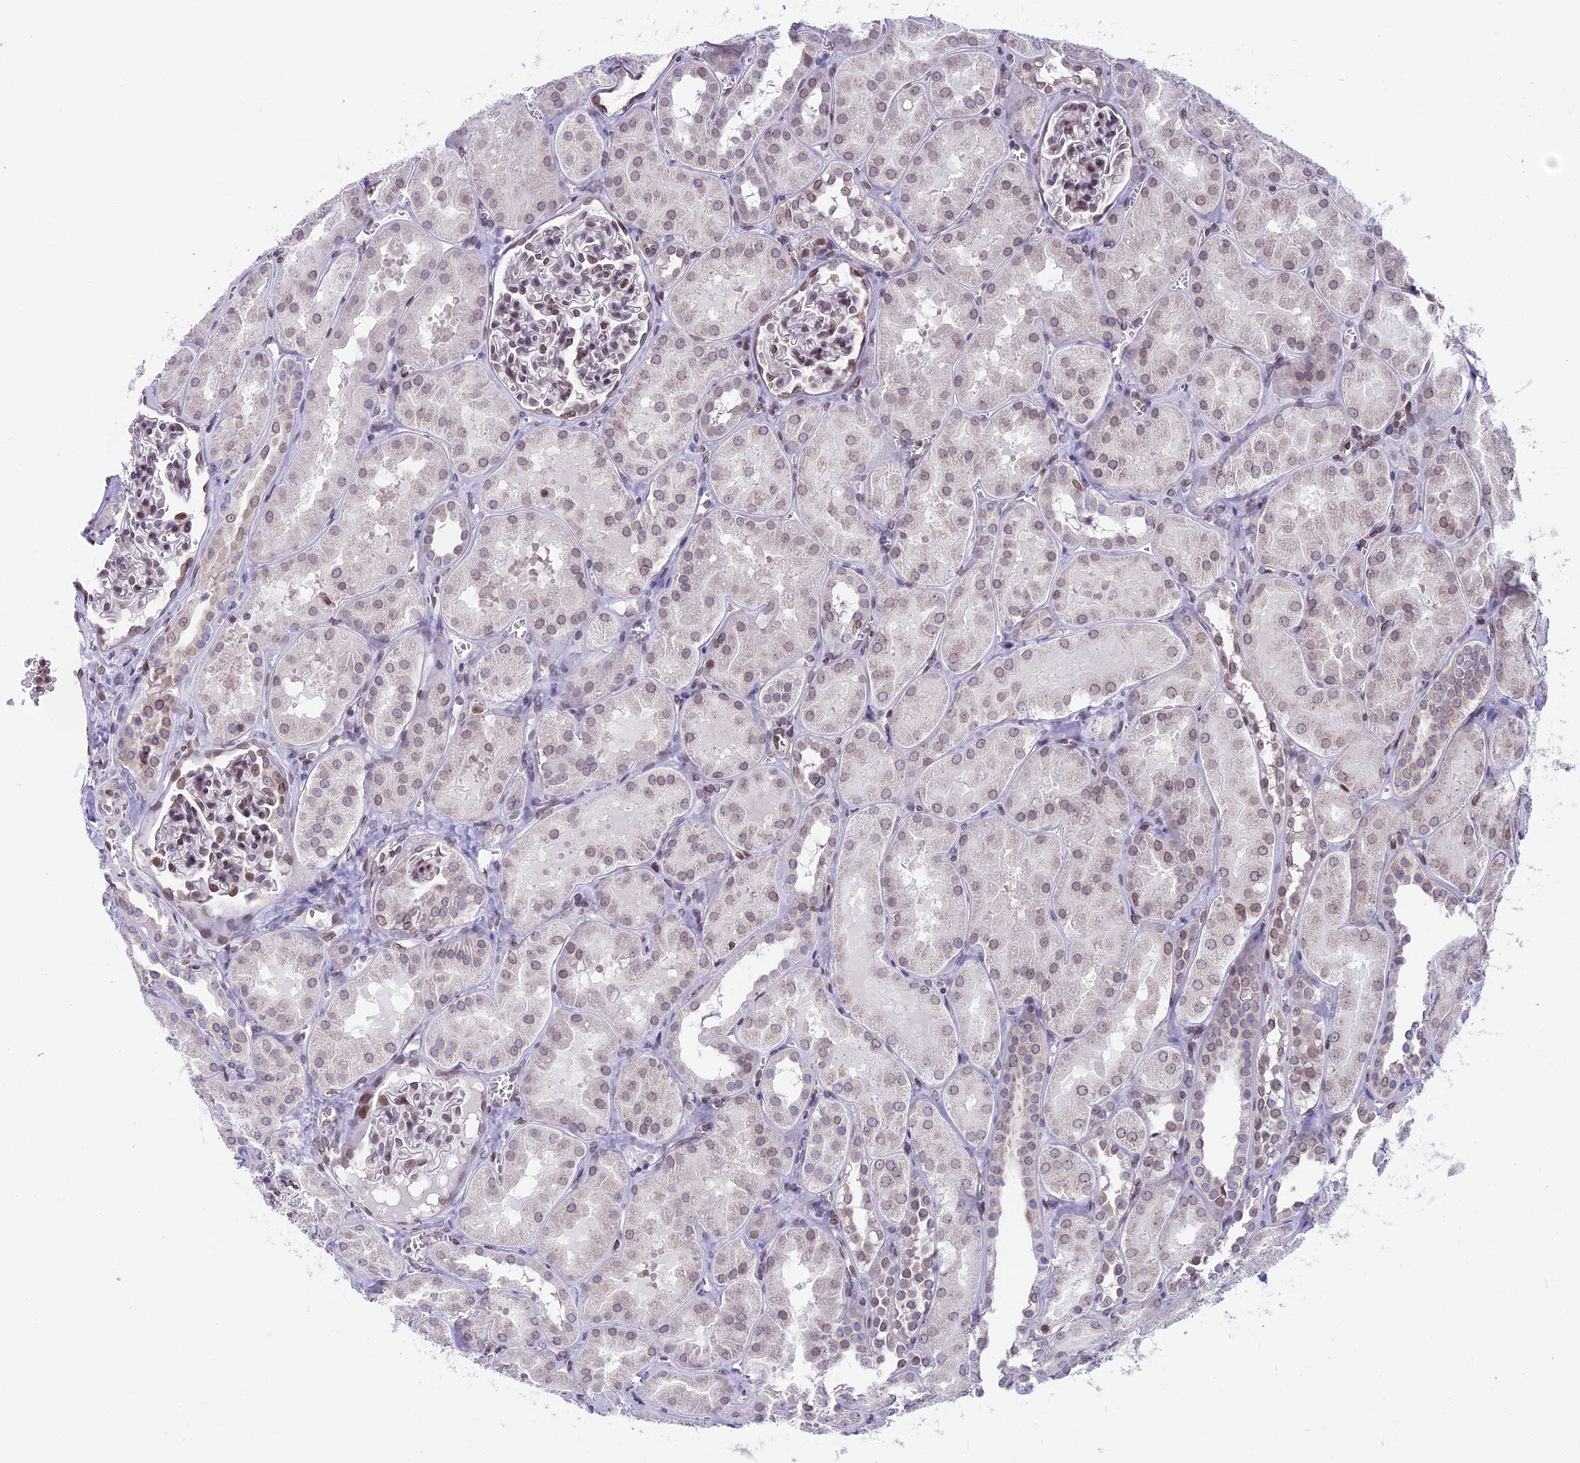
{"staining": {"intensity": "moderate", "quantity": "<25%", "location": "cytoplasmic/membranous,nuclear"}, "tissue": "kidney", "cell_type": "Cells in glomeruli", "image_type": "normal", "snomed": [{"axis": "morphology", "description": "Normal tissue, NOS"}, {"axis": "topography", "description": "Kidney"}, {"axis": "topography", "description": "Urinary bladder"}], "caption": "Cells in glomeruli reveal low levels of moderate cytoplasmic/membranous,nuclear positivity in about <25% of cells in normal kidney. (Stains: DAB in brown, nuclei in blue, Microscopy: brightfield microscopy at high magnification).", "gene": "PTCHD4", "patient": {"sex": "male", "age": 16}}